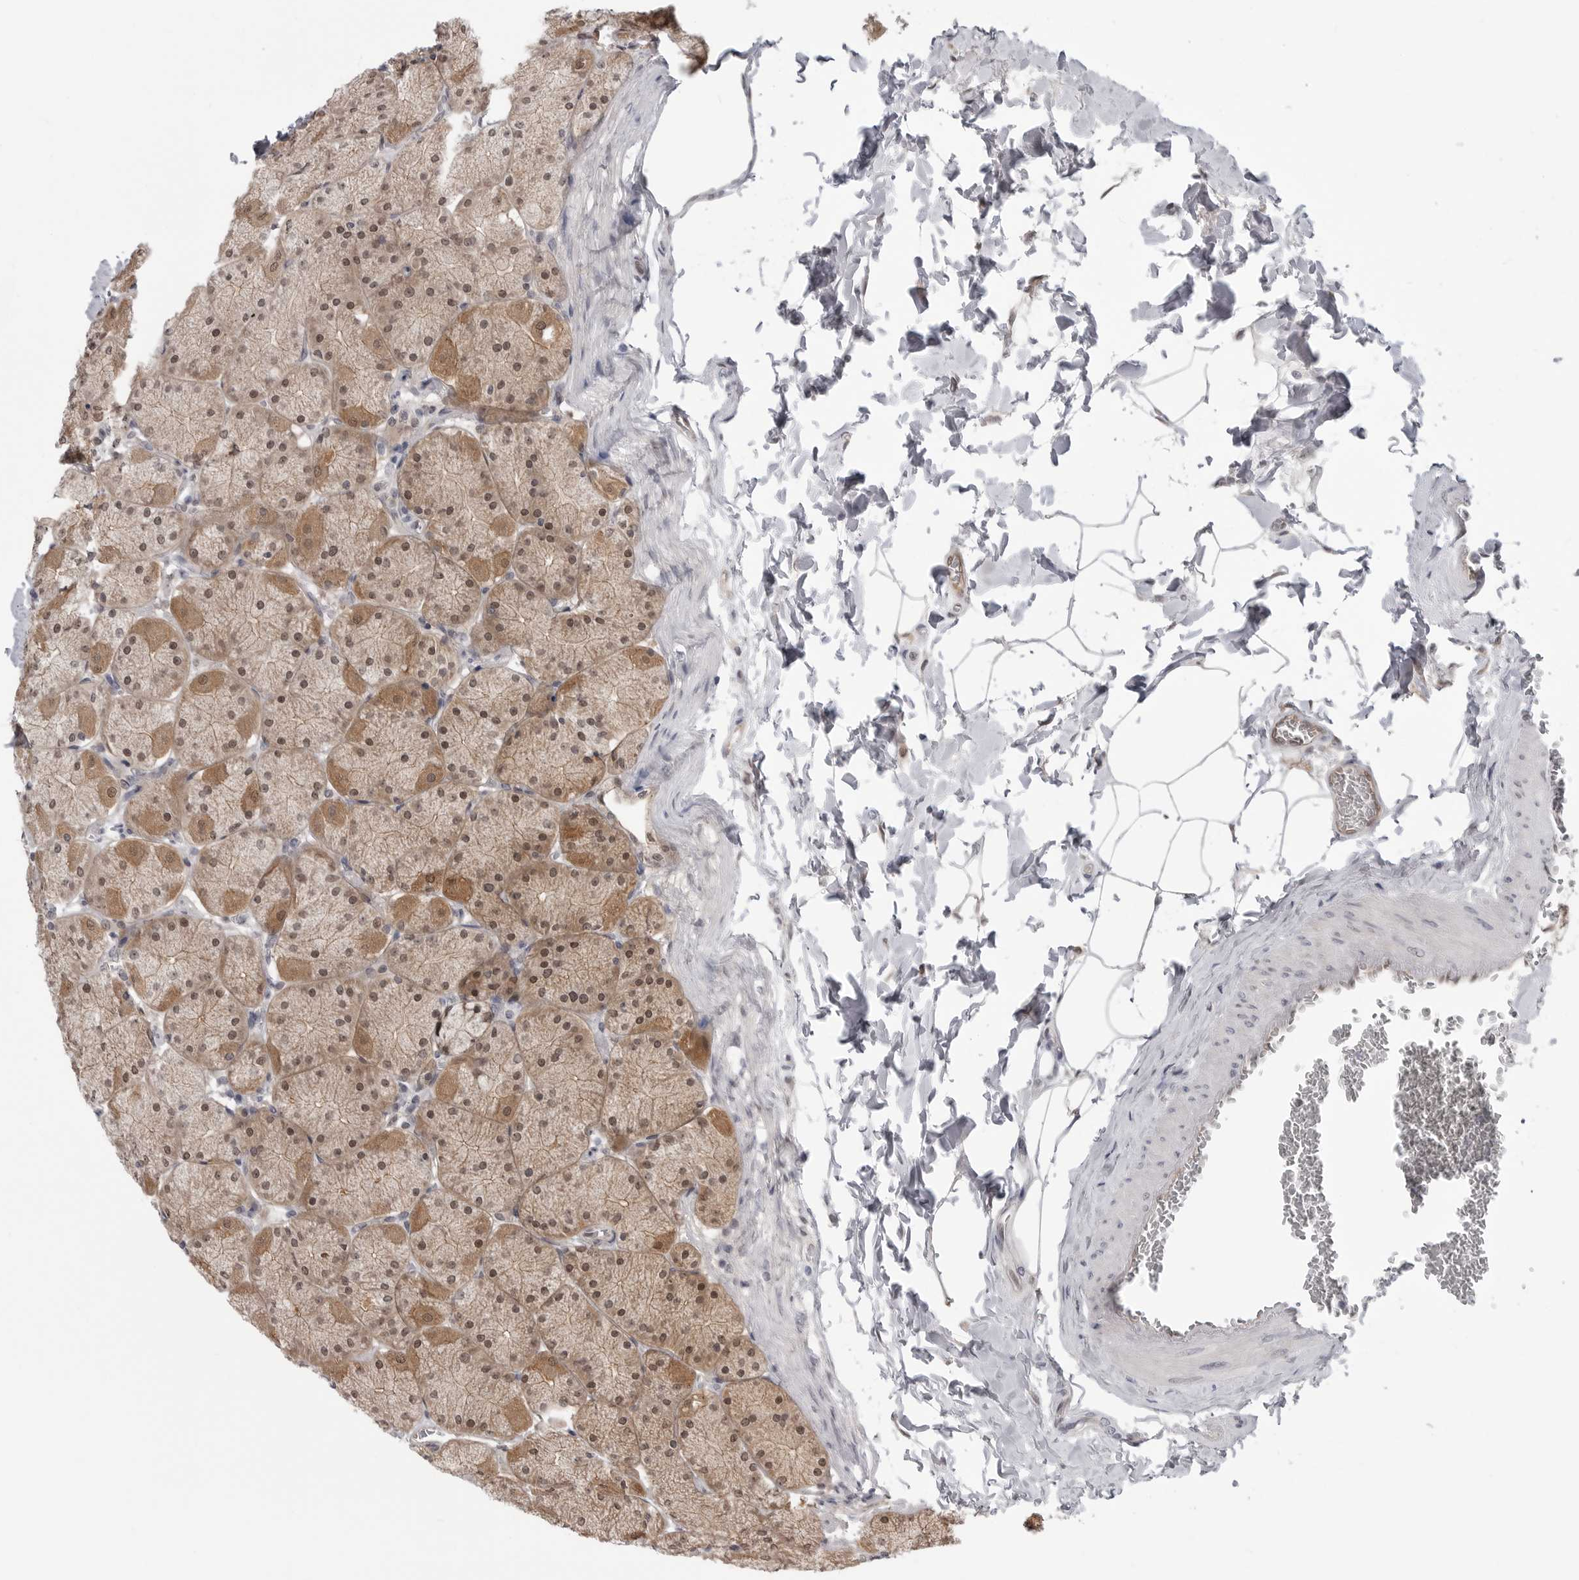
{"staining": {"intensity": "moderate", "quantity": ">75%", "location": "cytoplasmic/membranous,nuclear"}, "tissue": "stomach", "cell_type": "Glandular cells", "image_type": "normal", "snomed": [{"axis": "morphology", "description": "Normal tissue, NOS"}, {"axis": "topography", "description": "Stomach, upper"}], "caption": "High-power microscopy captured an immunohistochemistry (IHC) image of normal stomach, revealing moderate cytoplasmic/membranous,nuclear expression in approximately >75% of glandular cells.", "gene": "PNPO", "patient": {"sex": "female", "age": 56}}